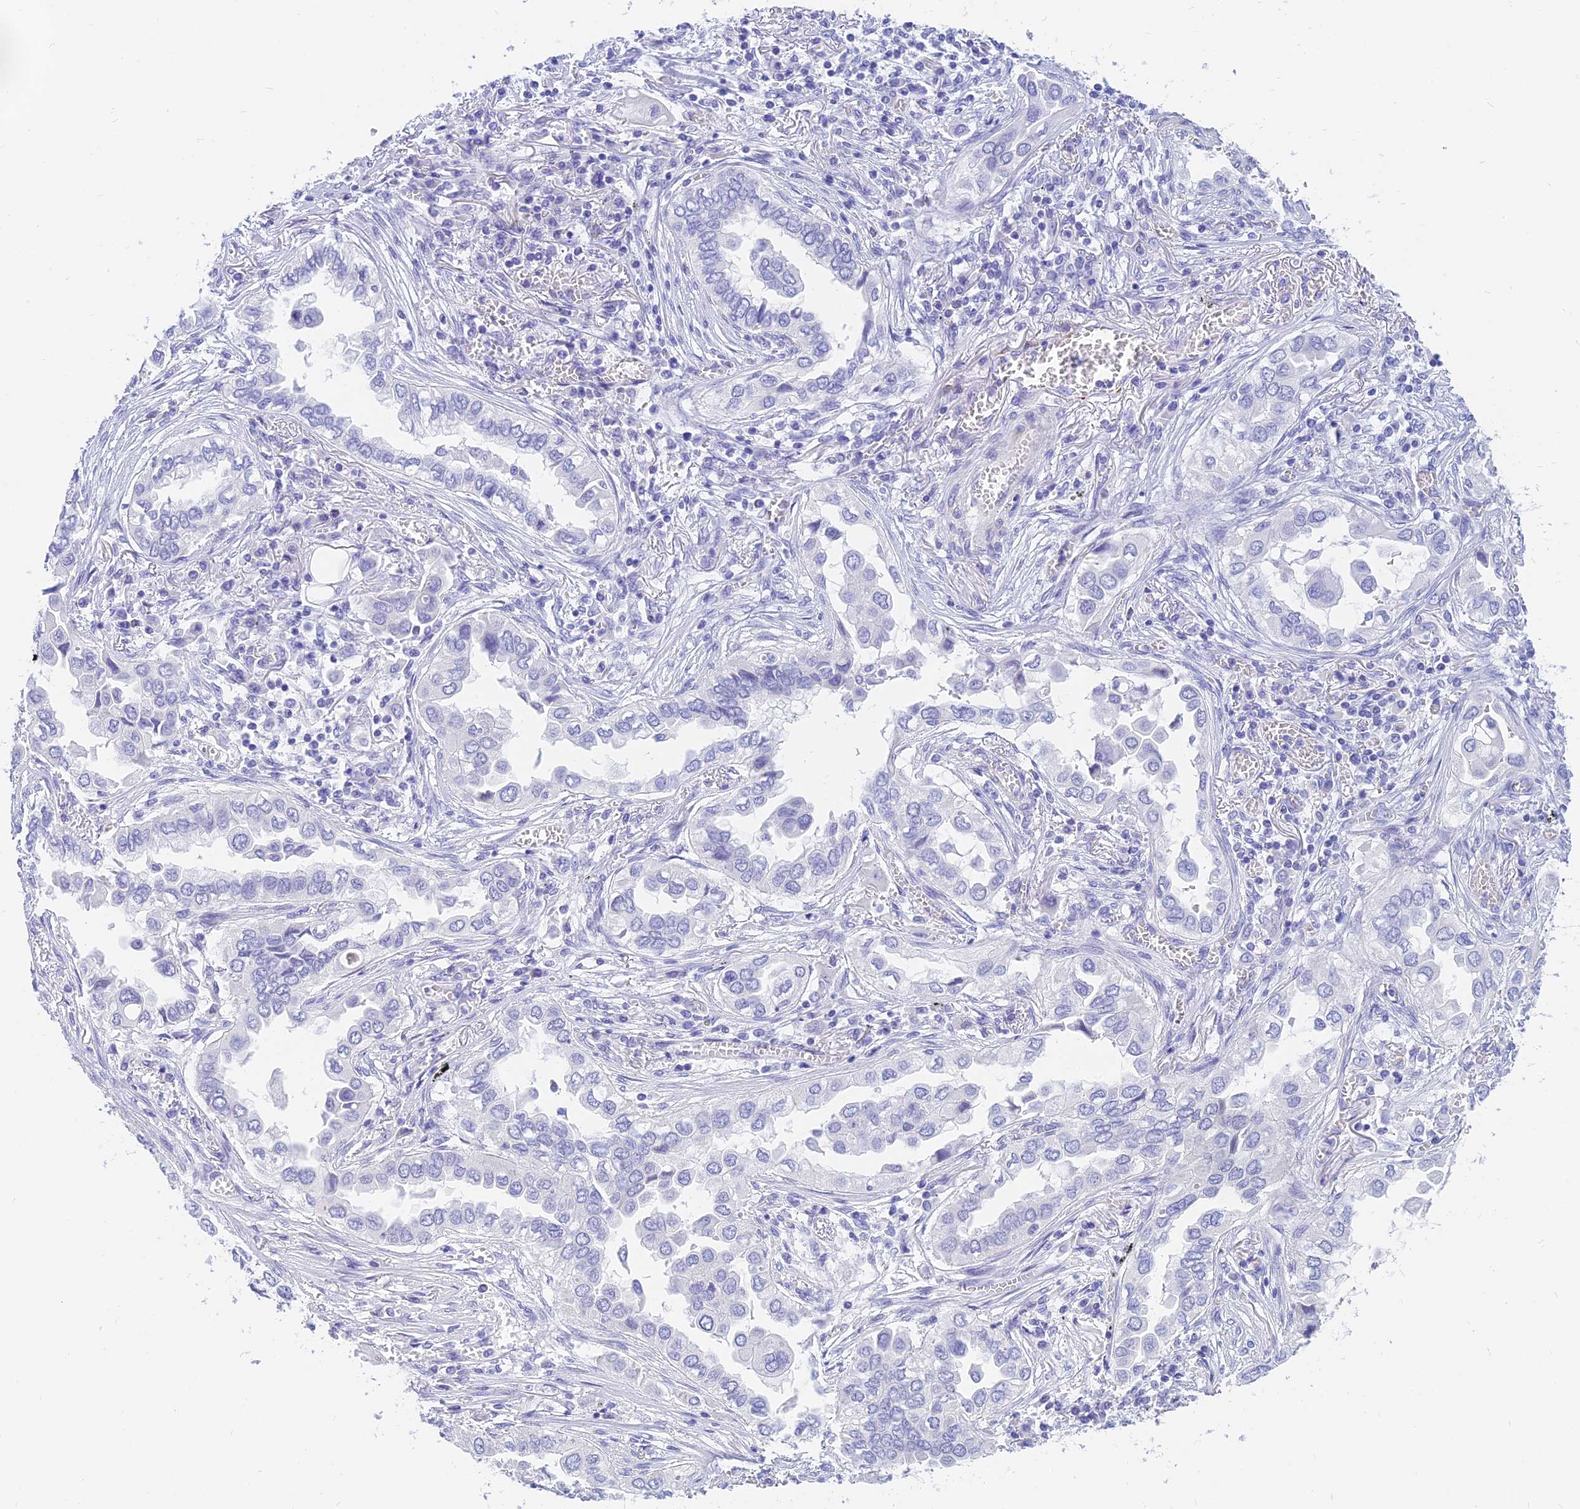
{"staining": {"intensity": "negative", "quantity": "none", "location": "none"}, "tissue": "lung cancer", "cell_type": "Tumor cells", "image_type": "cancer", "snomed": [{"axis": "morphology", "description": "Adenocarcinoma, NOS"}, {"axis": "topography", "description": "Lung"}], "caption": "Immunohistochemistry (IHC) of human lung adenocarcinoma shows no staining in tumor cells.", "gene": "SLC36A2", "patient": {"sex": "female", "age": 76}}